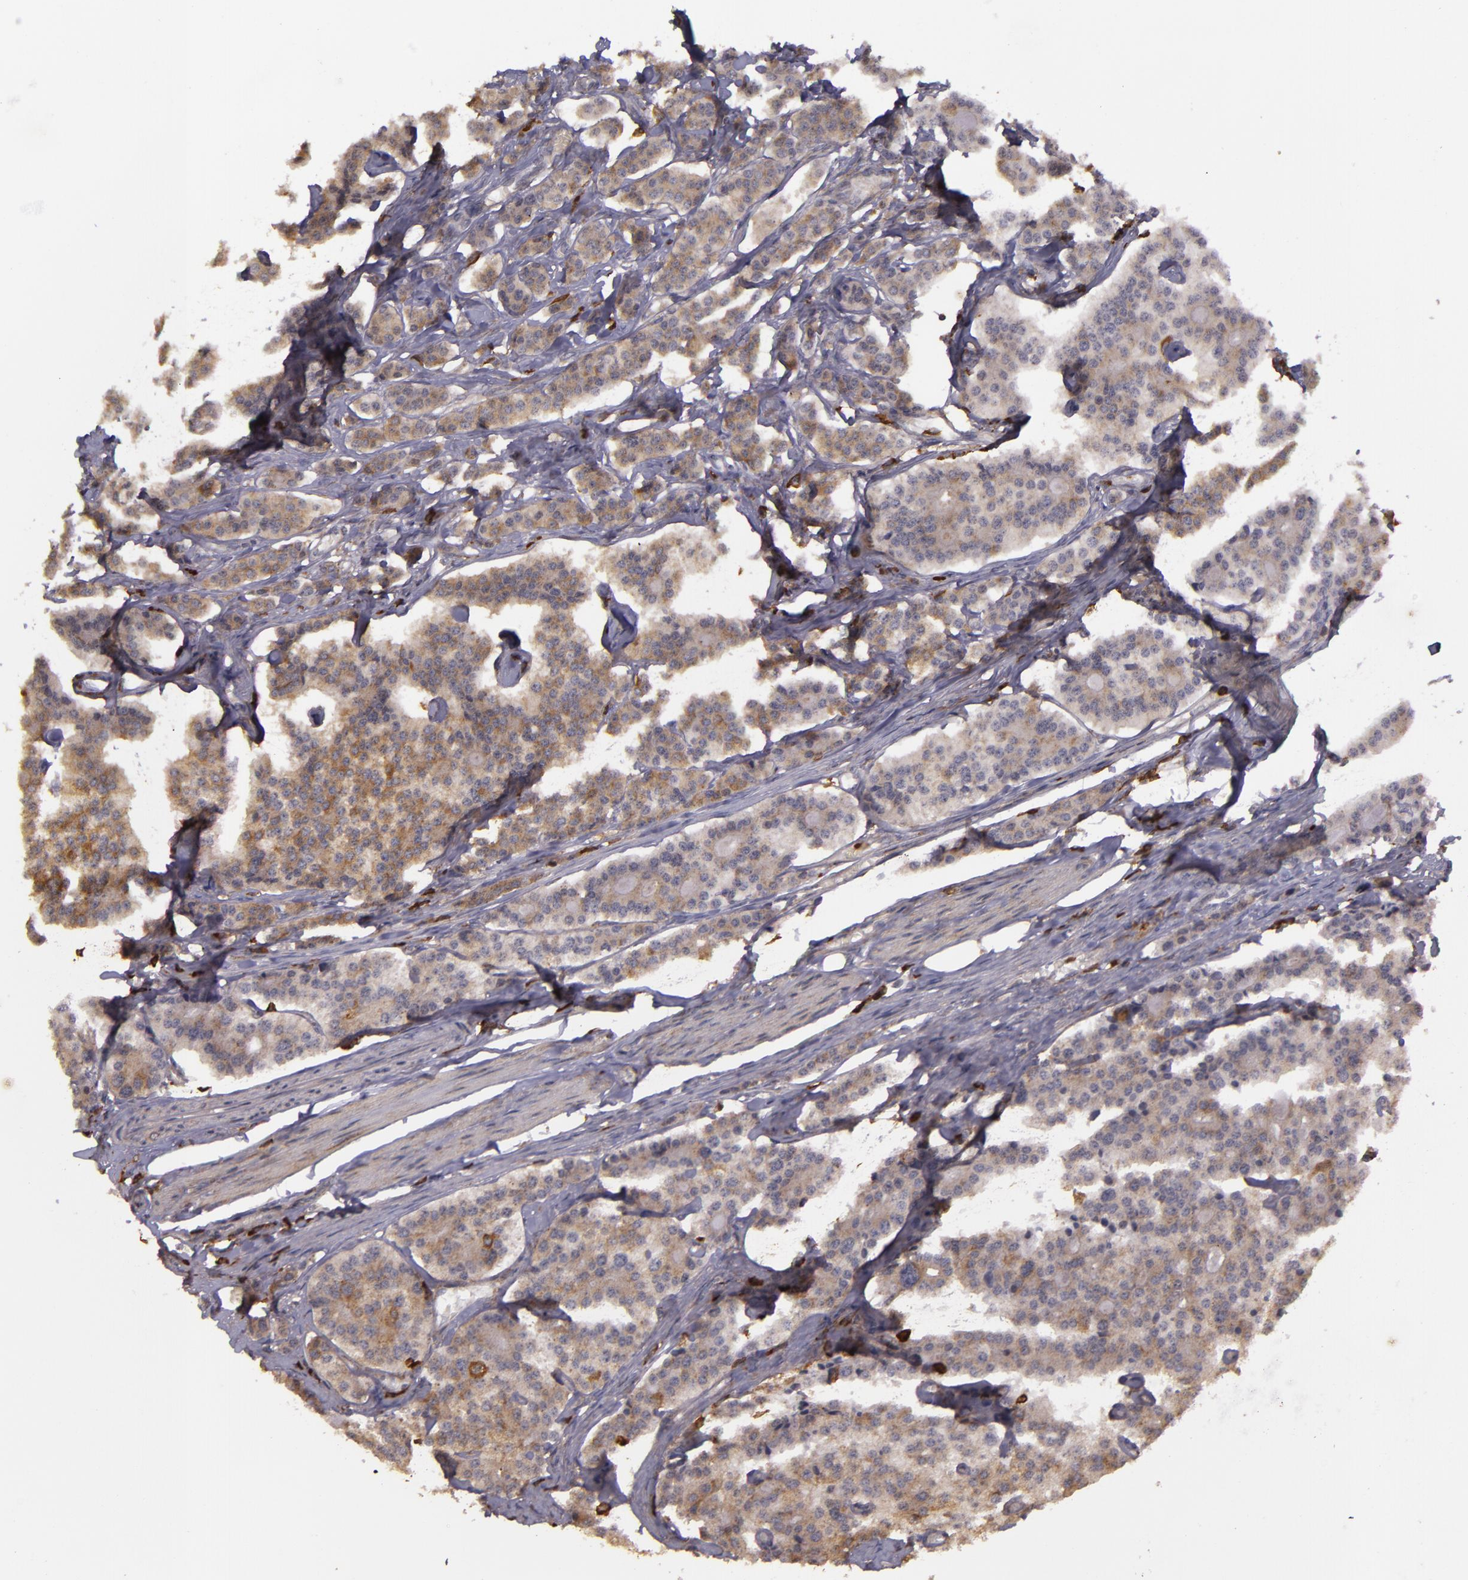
{"staining": {"intensity": "moderate", "quantity": ">75%", "location": "cytoplasmic/membranous"}, "tissue": "carcinoid", "cell_type": "Tumor cells", "image_type": "cancer", "snomed": [{"axis": "morphology", "description": "Carcinoid, malignant, NOS"}, {"axis": "topography", "description": "Small intestine"}], "caption": "Immunohistochemistry of carcinoid shows medium levels of moderate cytoplasmic/membranous staining in about >75% of tumor cells.", "gene": "SLC9A3R1", "patient": {"sex": "male", "age": 63}}